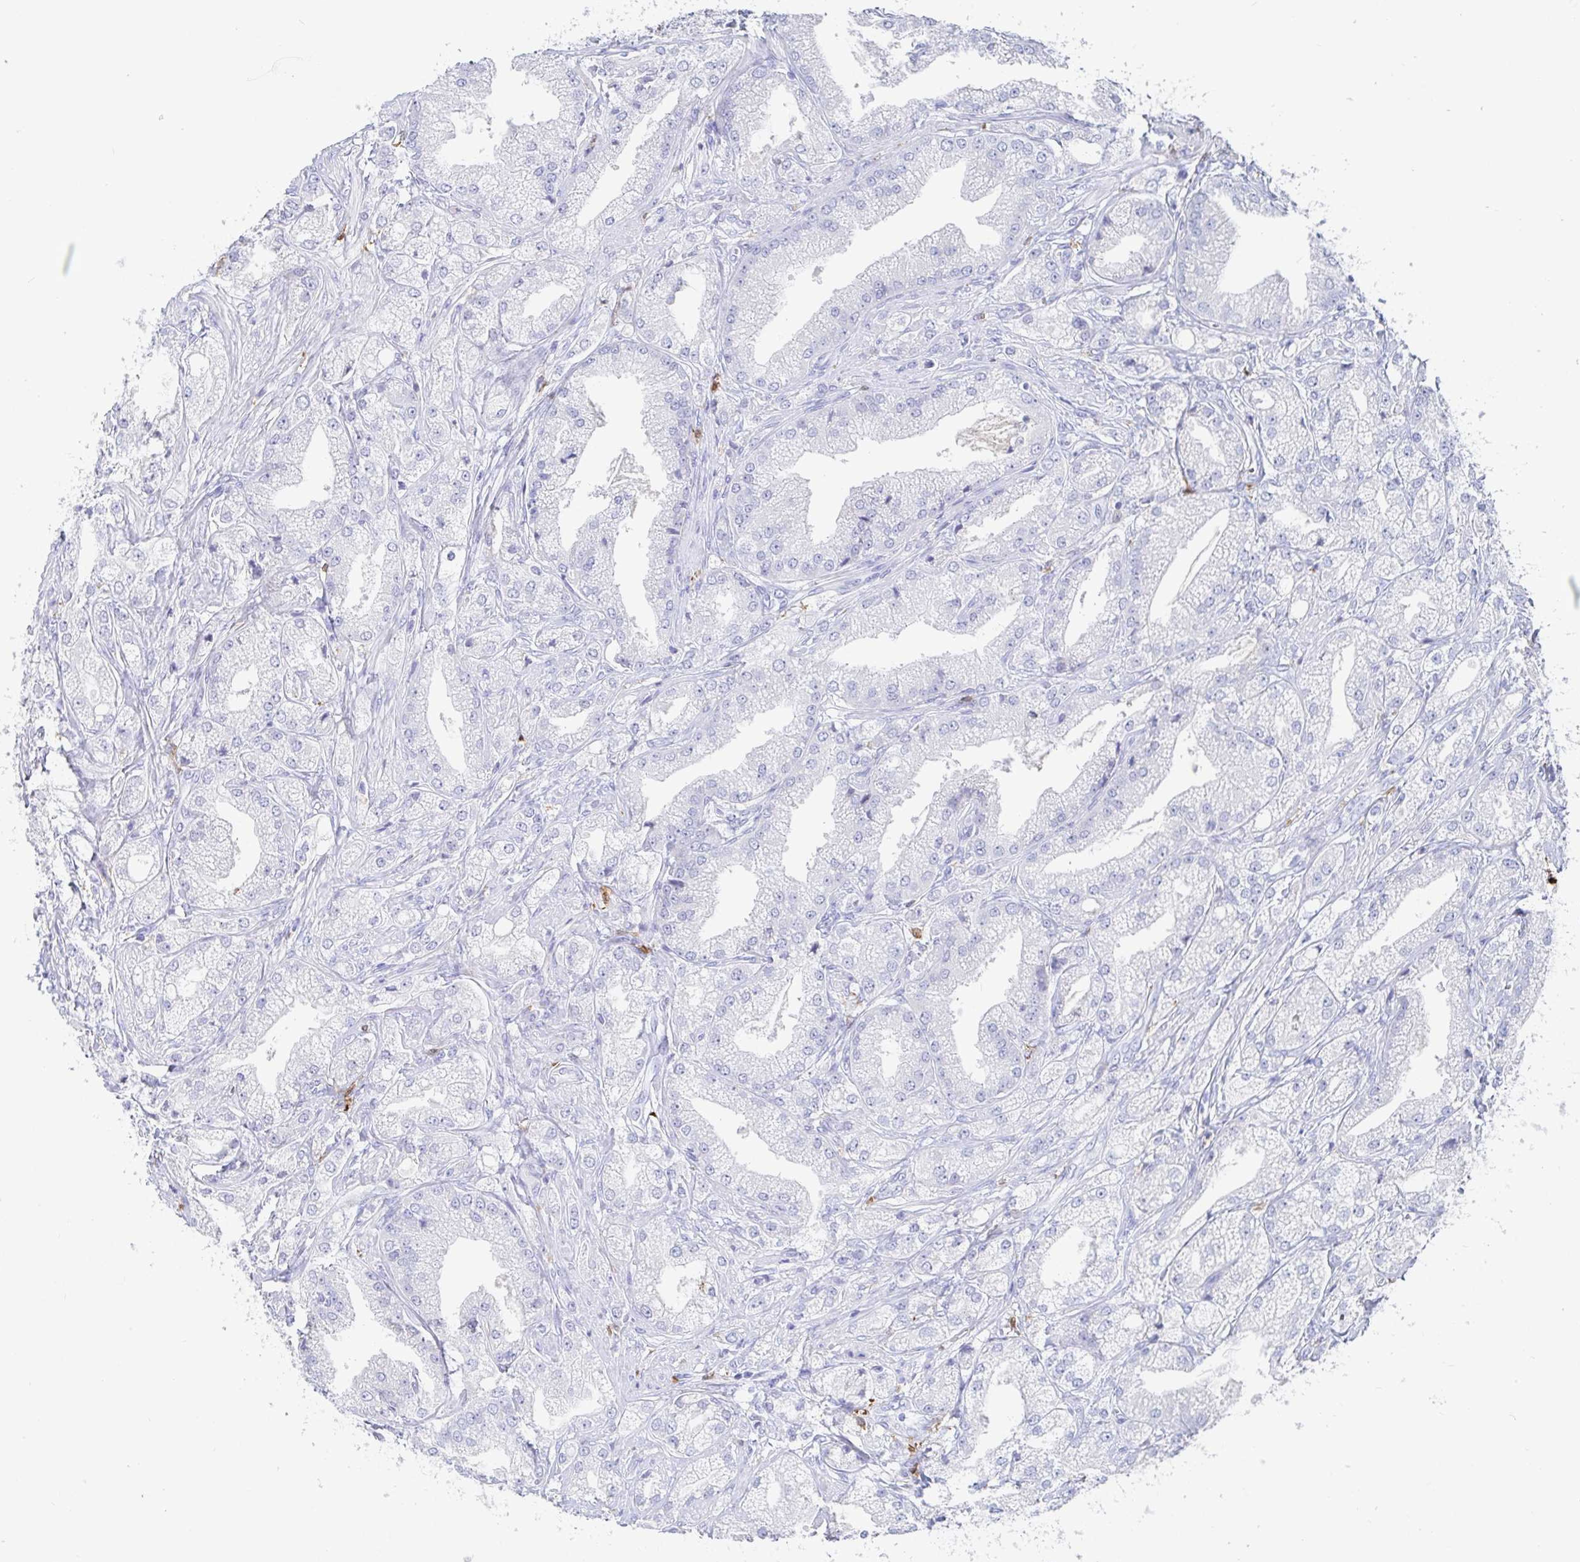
{"staining": {"intensity": "negative", "quantity": "none", "location": "none"}, "tissue": "prostate cancer", "cell_type": "Tumor cells", "image_type": "cancer", "snomed": [{"axis": "morphology", "description": "Adenocarcinoma, High grade"}, {"axis": "topography", "description": "Prostate"}], "caption": "A photomicrograph of human adenocarcinoma (high-grade) (prostate) is negative for staining in tumor cells.", "gene": "OR2A4", "patient": {"sex": "male", "age": 61}}